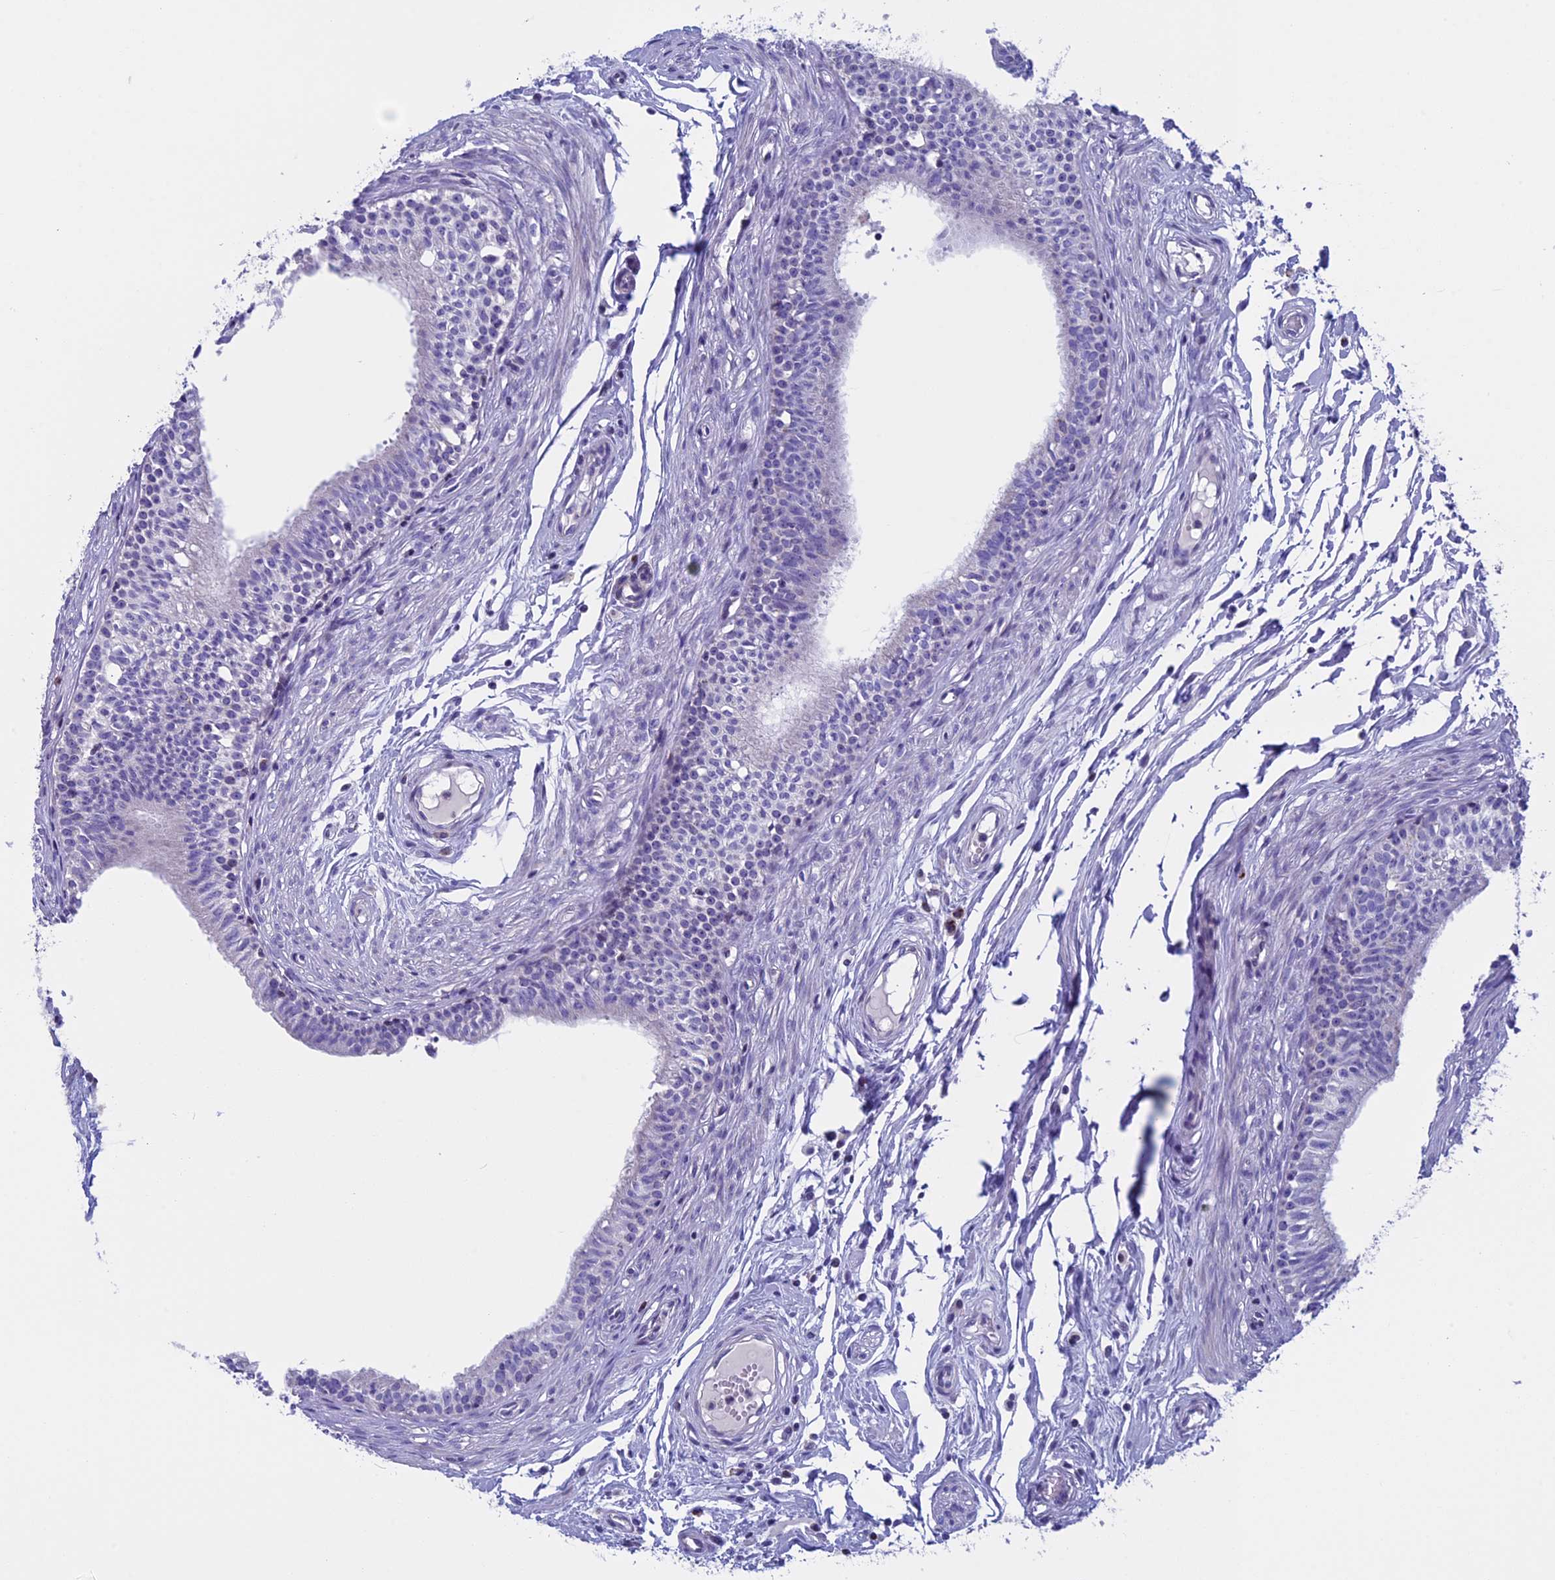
{"staining": {"intensity": "negative", "quantity": "none", "location": "none"}, "tissue": "epididymis", "cell_type": "Glandular cells", "image_type": "normal", "snomed": [{"axis": "morphology", "description": "Normal tissue, NOS"}, {"axis": "topography", "description": "Epididymis, spermatic cord, NOS"}], "caption": "Immunohistochemistry (IHC) photomicrograph of normal human epididymis stained for a protein (brown), which demonstrates no positivity in glandular cells.", "gene": "ZNF563", "patient": {"sex": "male", "age": 22}}